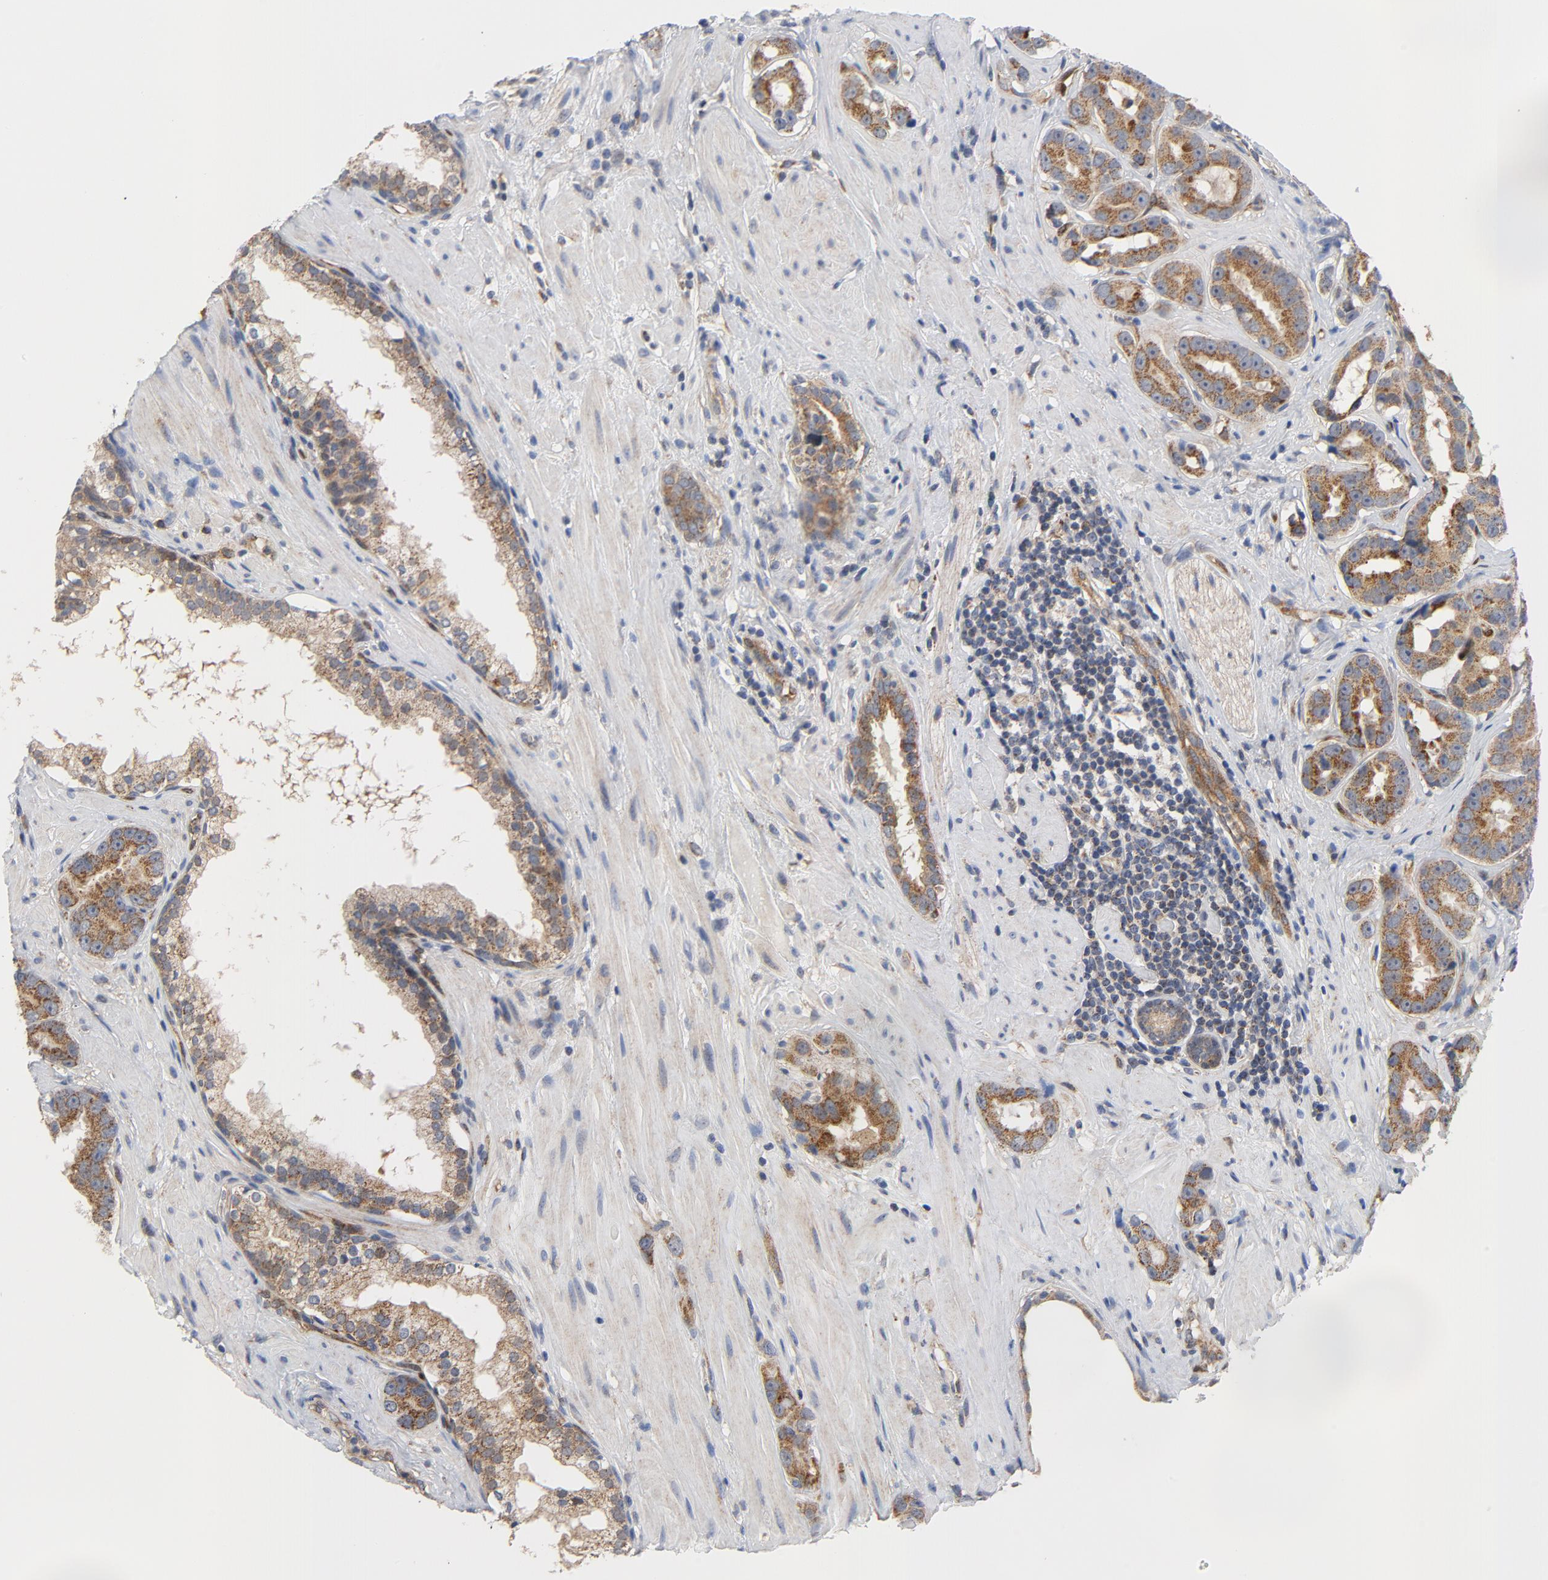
{"staining": {"intensity": "moderate", "quantity": ">75%", "location": "cytoplasmic/membranous"}, "tissue": "prostate cancer", "cell_type": "Tumor cells", "image_type": "cancer", "snomed": [{"axis": "morphology", "description": "Adenocarcinoma, Low grade"}, {"axis": "topography", "description": "Prostate"}], "caption": "Tumor cells display medium levels of moderate cytoplasmic/membranous expression in about >75% of cells in low-grade adenocarcinoma (prostate). Ihc stains the protein of interest in brown and the nuclei are stained blue.", "gene": "RAPGEF4", "patient": {"sex": "male", "age": 59}}